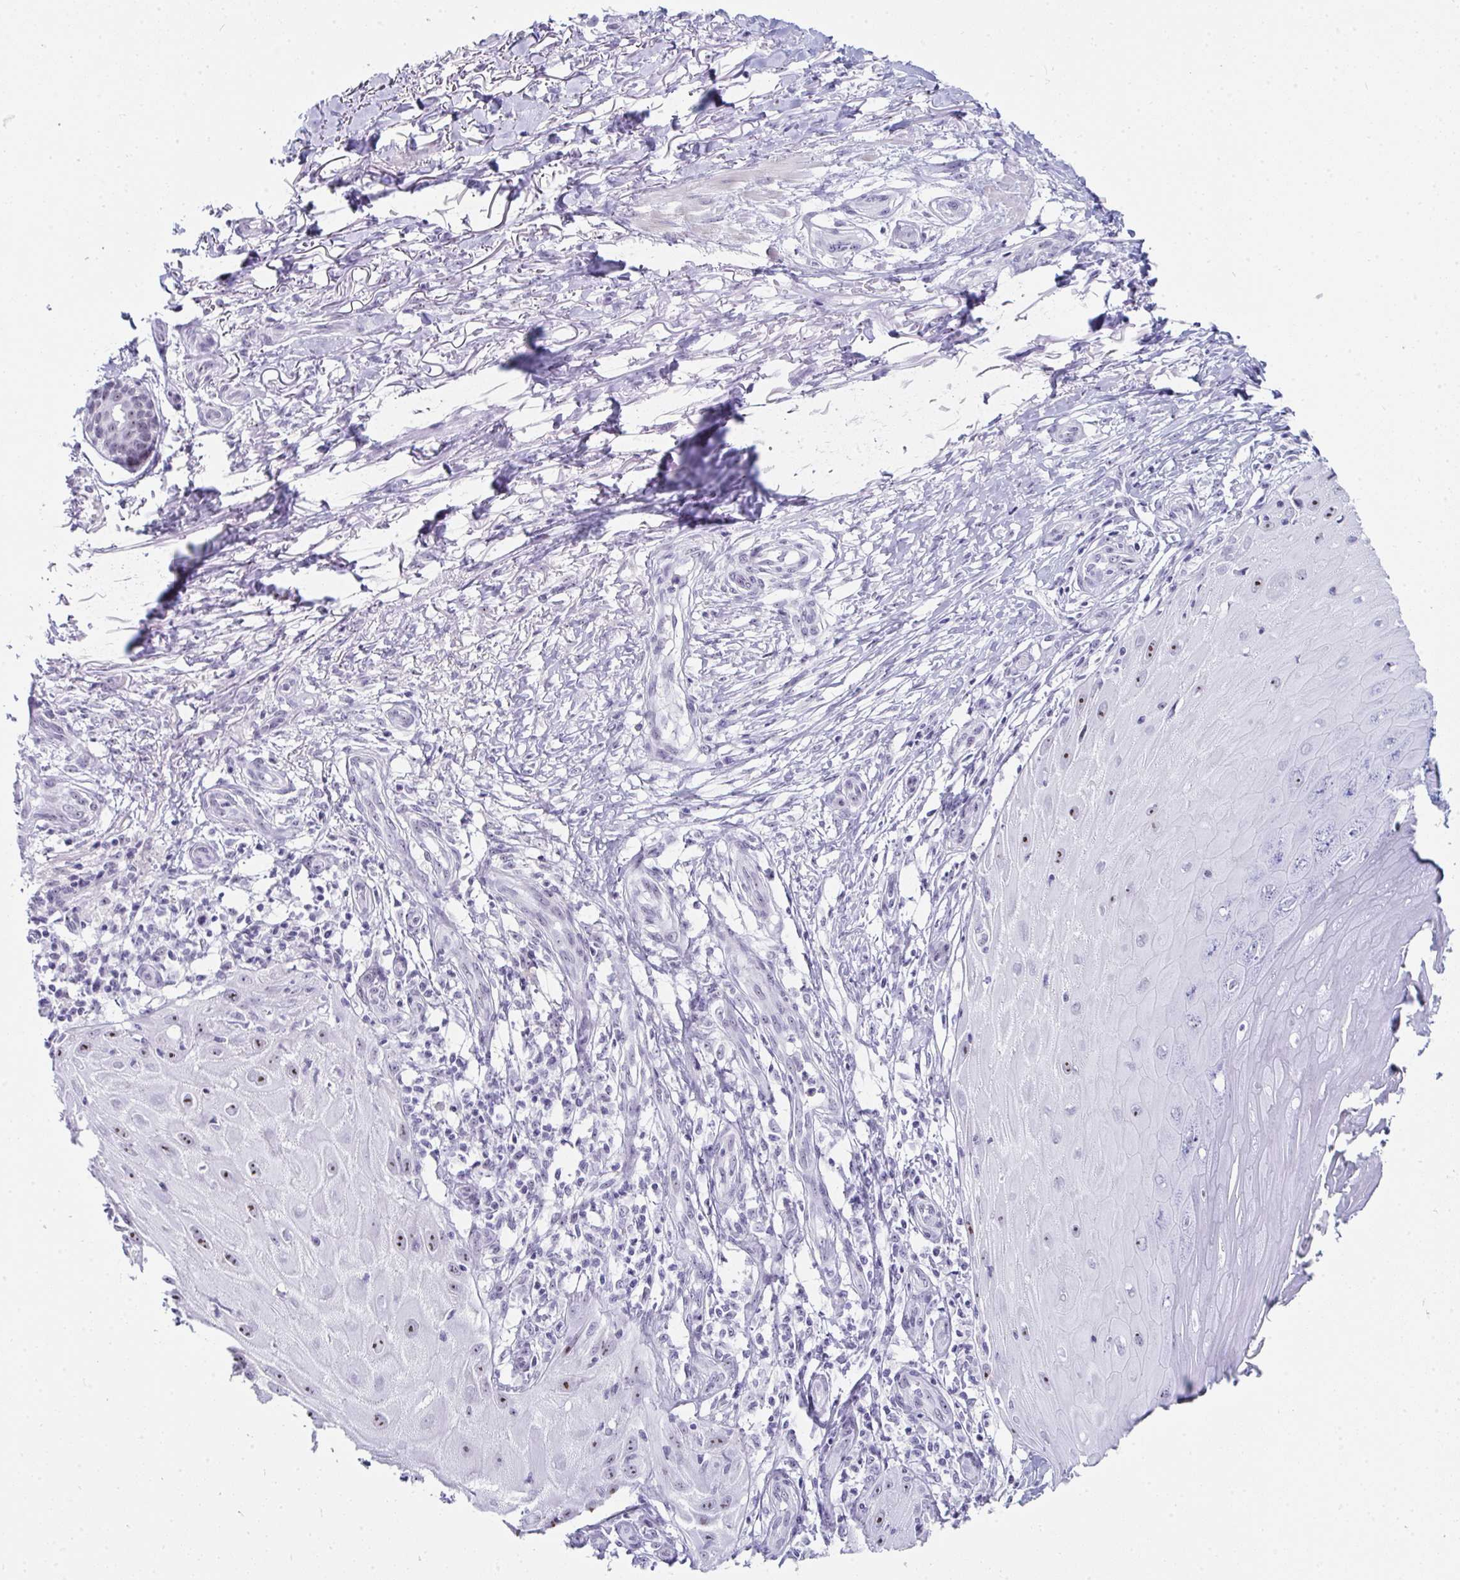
{"staining": {"intensity": "moderate", "quantity": "<25%", "location": "nuclear"}, "tissue": "skin cancer", "cell_type": "Tumor cells", "image_type": "cancer", "snomed": [{"axis": "morphology", "description": "Squamous cell carcinoma, NOS"}, {"axis": "topography", "description": "Skin"}], "caption": "About <25% of tumor cells in skin cancer (squamous cell carcinoma) demonstrate moderate nuclear protein expression as visualized by brown immunohistochemical staining.", "gene": "NOP10", "patient": {"sex": "female", "age": 77}}